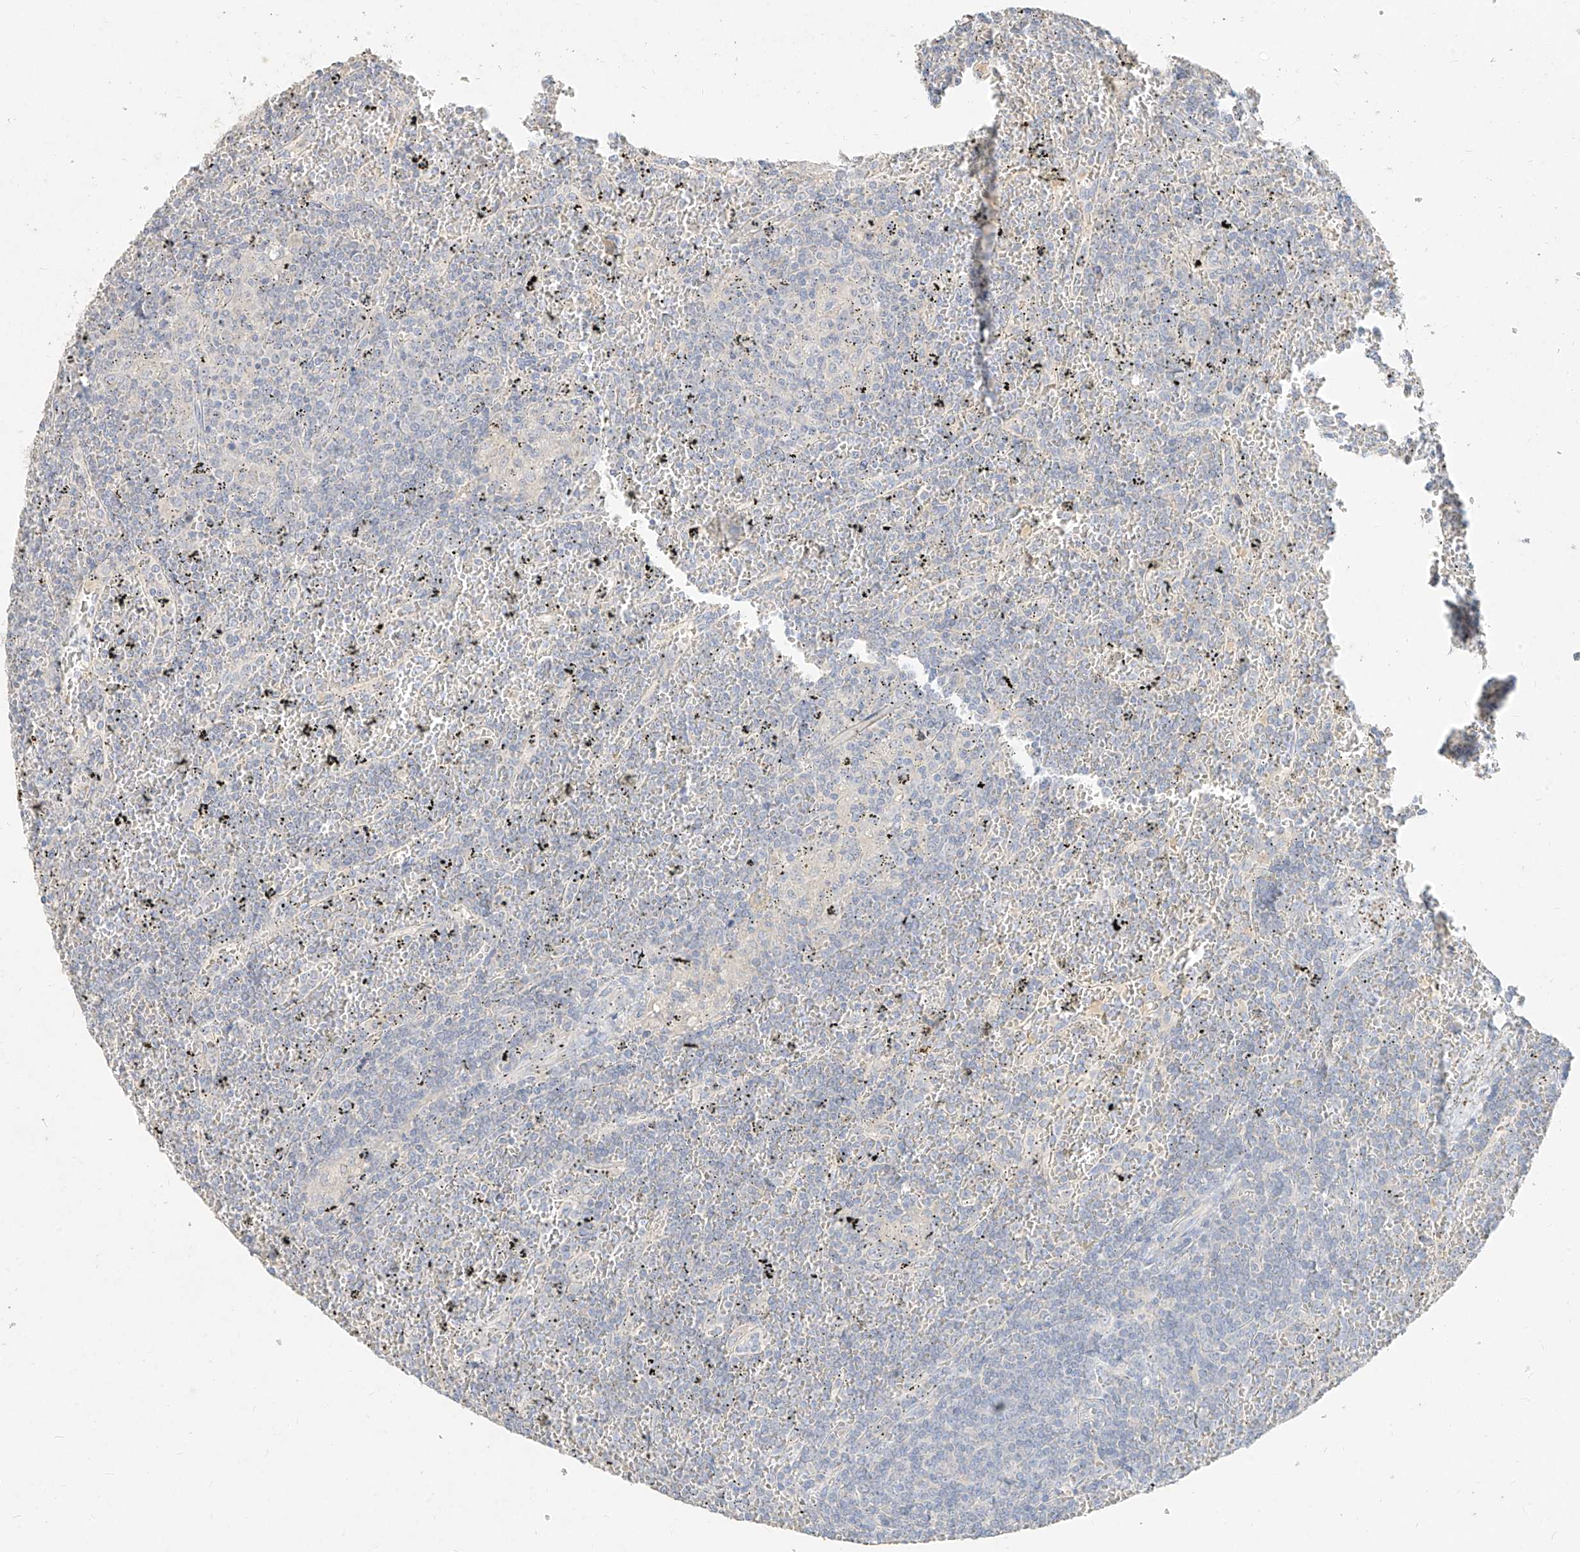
{"staining": {"intensity": "negative", "quantity": "none", "location": "none"}, "tissue": "lymphoma", "cell_type": "Tumor cells", "image_type": "cancer", "snomed": [{"axis": "morphology", "description": "Malignant lymphoma, non-Hodgkin's type, Low grade"}, {"axis": "topography", "description": "Spleen"}], "caption": "The immunohistochemistry (IHC) image has no significant positivity in tumor cells of malignant lymphoma, non-Hodgkin's type (low-grade) tissue.", "gene": "ZZEF1", "patient": {"sex": "female", "age": 19}}